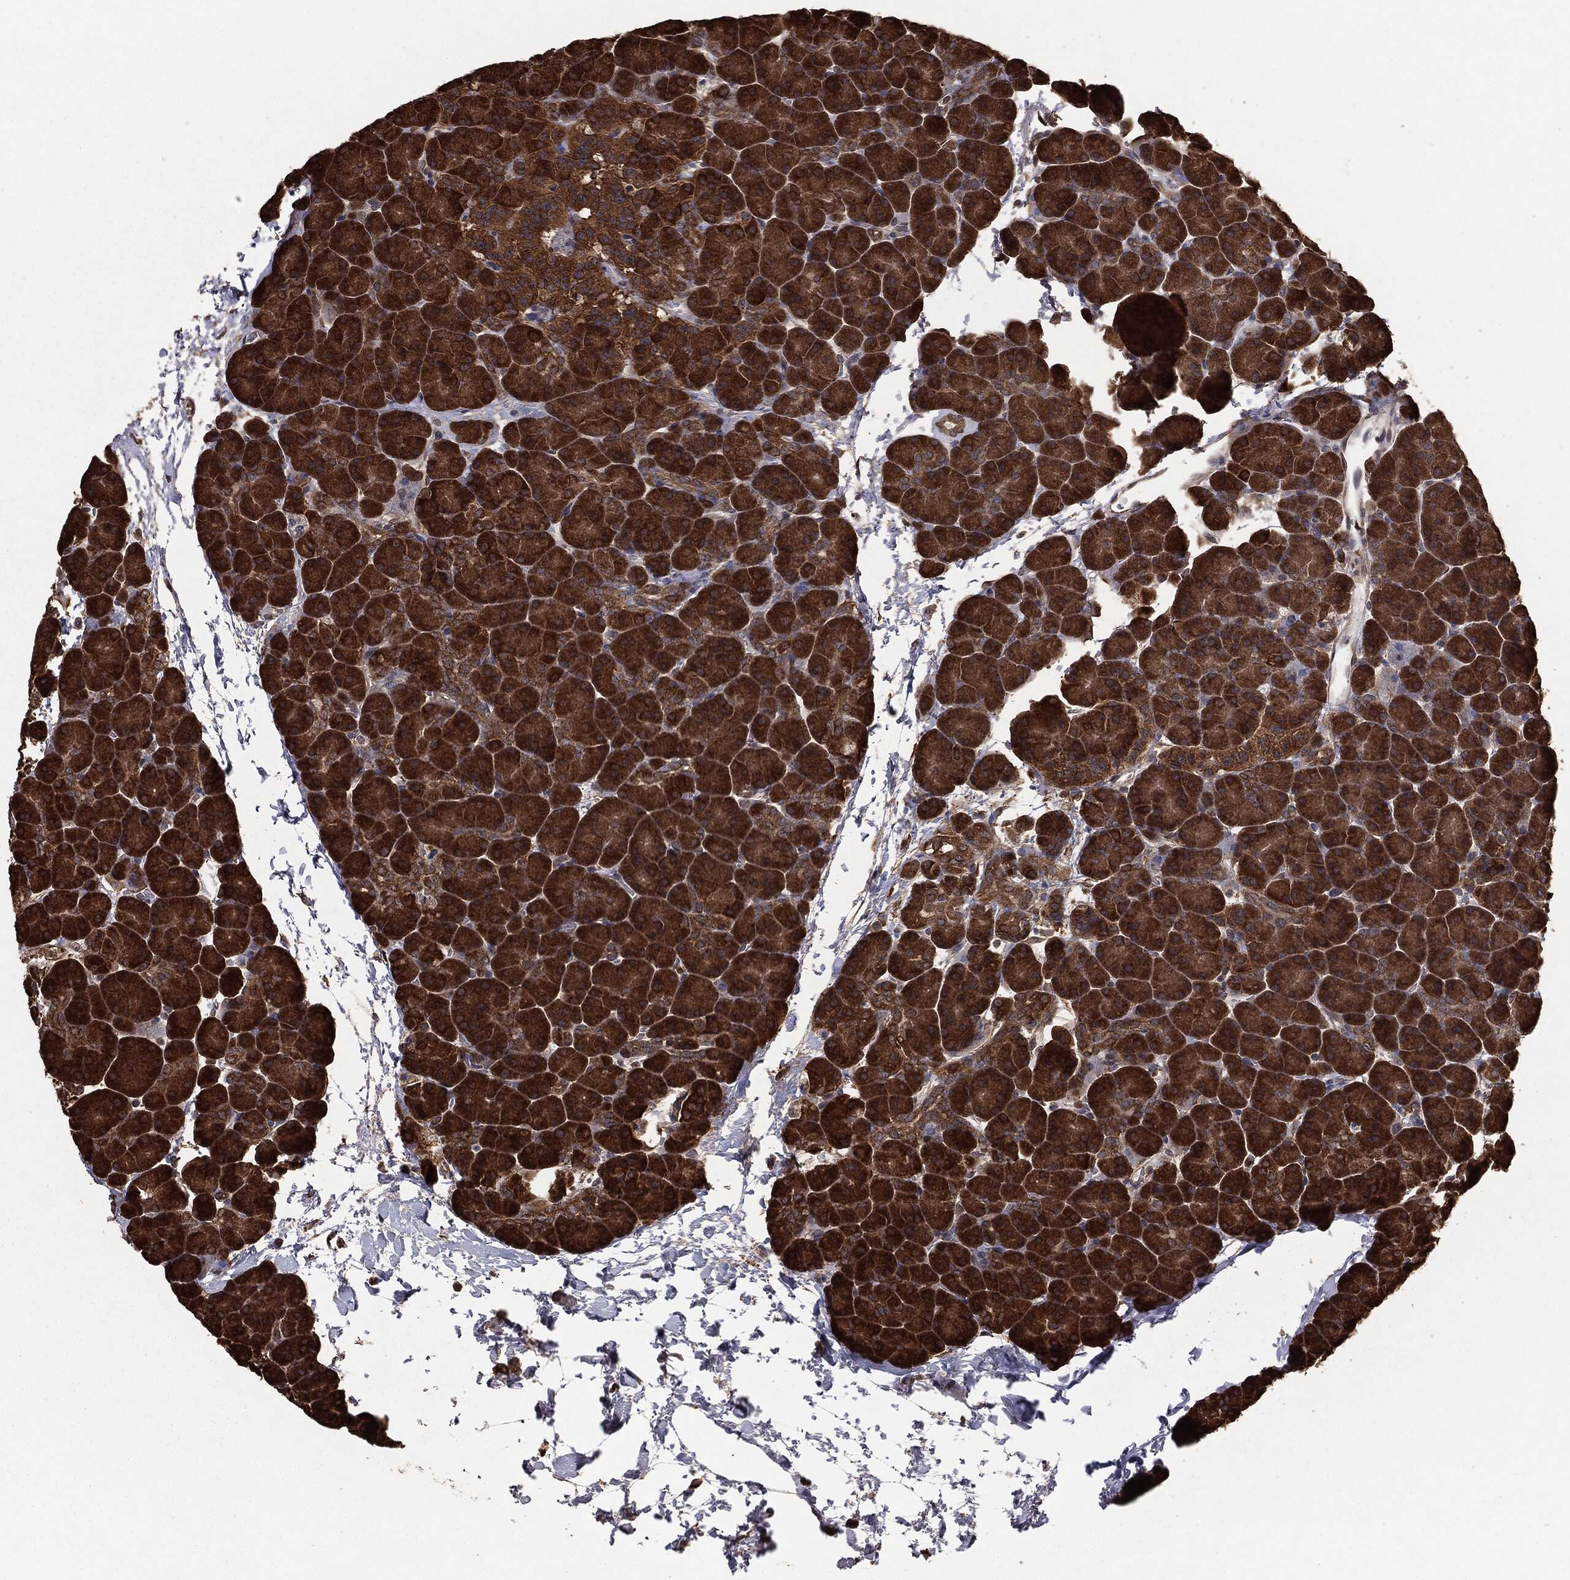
{"staining": {"intensity": "strong", "quantity": ">75%", "location": "cytoplasmic/membranous"}, "tissue": "pancreas", "cell_type": "Exocrine glandular cells", "image_type": "normal", "snomed": [{"axis": "morphology", "description": "Normal tissue, NOS"}, {"axis": "topography", "description": "Pancreas"}], "caption": "Benign pancreas was stained to show a protein in brown. There is high levels of strong cytoplasmic/membranous expression in about >75% of exocrine glandular cells. (Brightfield microscopy of DAB IHC at high magnification).", "gene": "NME1", "patient": {"sex": "female", "age": 44}}